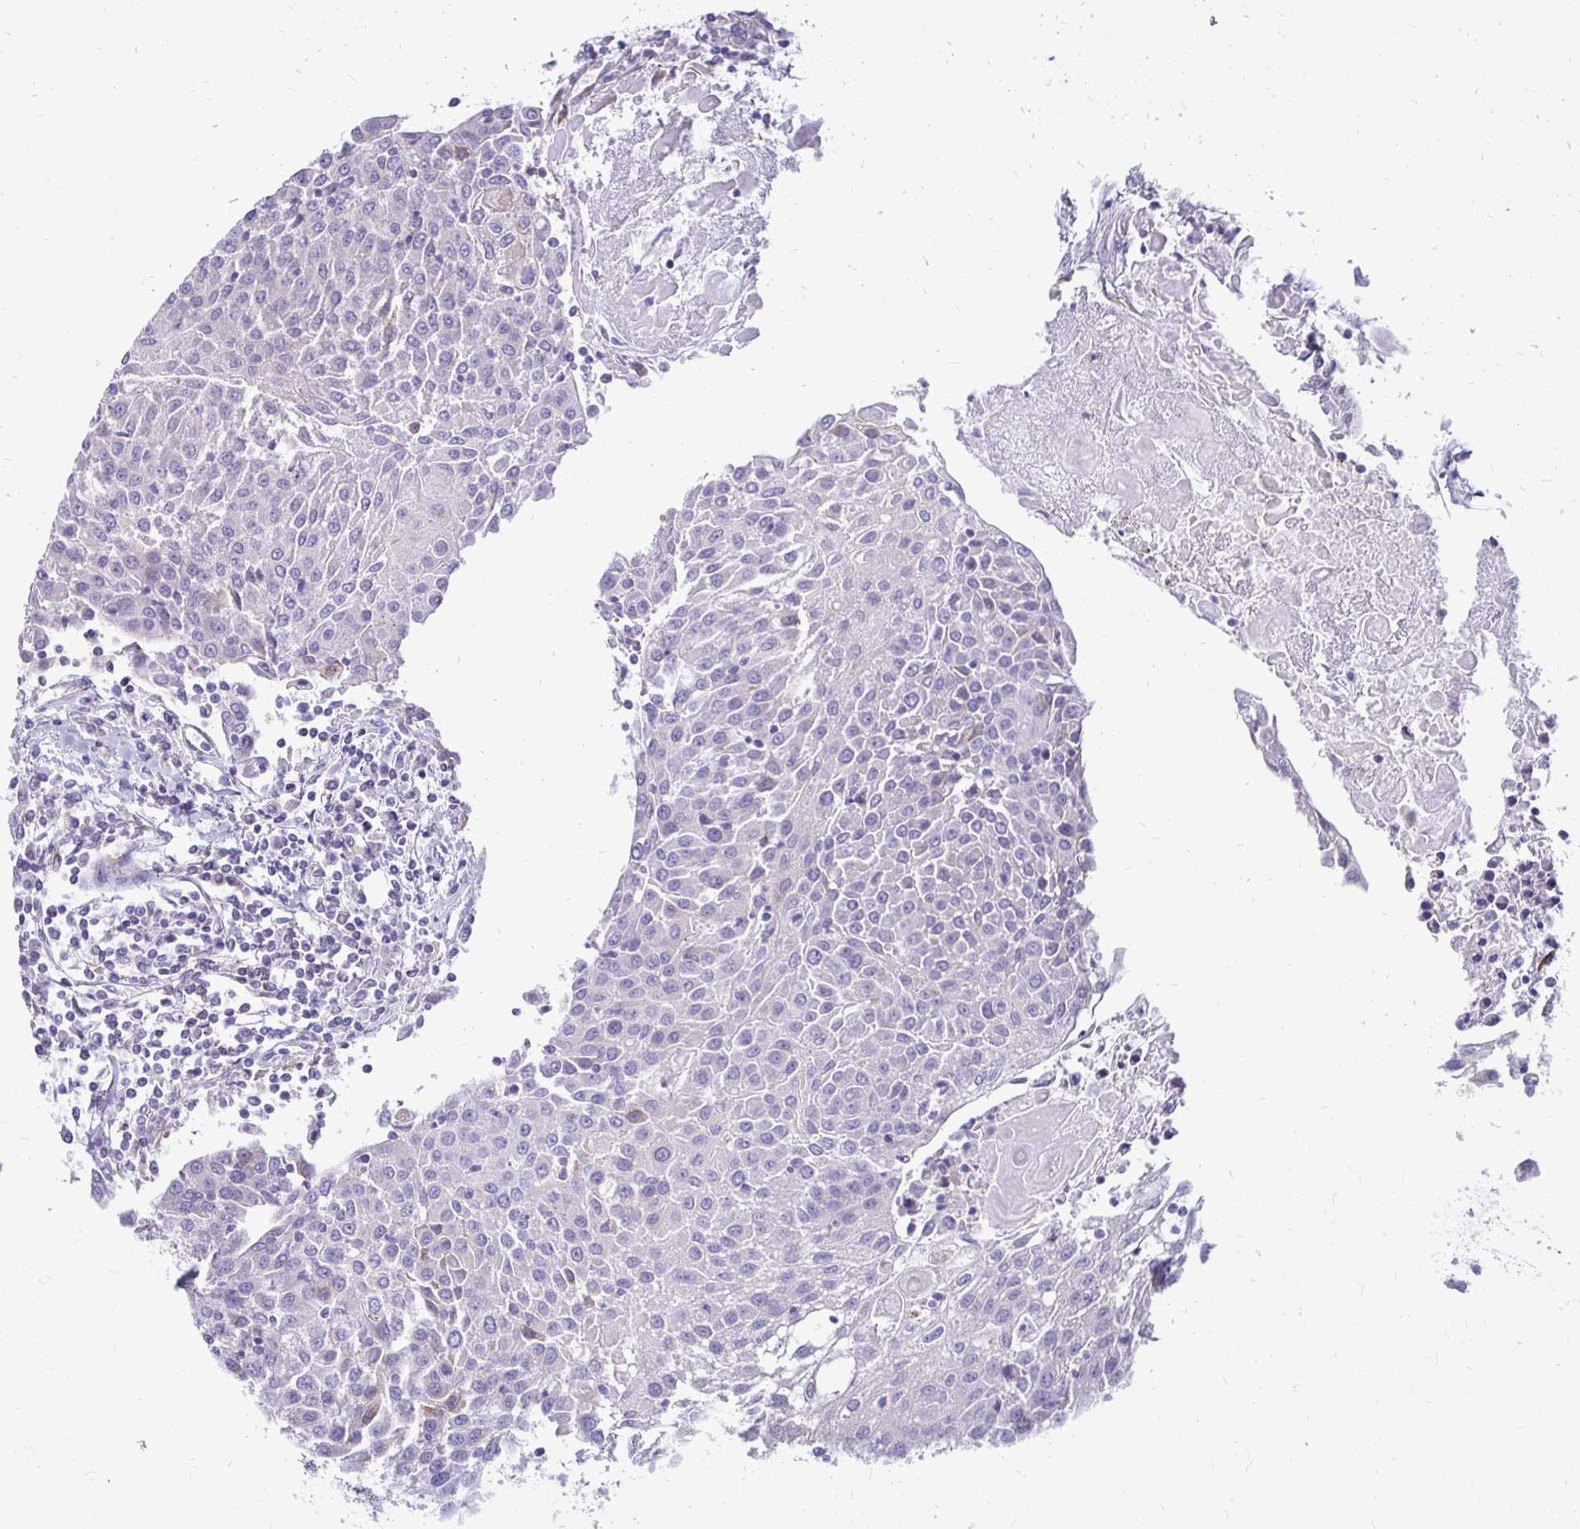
{"staining": {"intensity": "negative", "quantity": "none", "location": "none"}, "tissue": "urothelial cancer", "cell_type": "Tumor cells", "image_type": "cancer", "snomed": [{"axis": "morphology", "description": "Urothelial carcinoma, High grade"}, {"axis": "topography", "description": "Urinary bladder"}], "caption": "Tumor cells are negative for protein expression in human urothelial carcinoma (high-grade). The staining was performed using DAB (3,3'-diaminobenzidine) to visualize the protein expression in brown, while the nuclei were stained in blue with hematoxylin (Magnification: 20x).", "gene": "ALPG", "patient": {"sex": "female", "age": 85}}